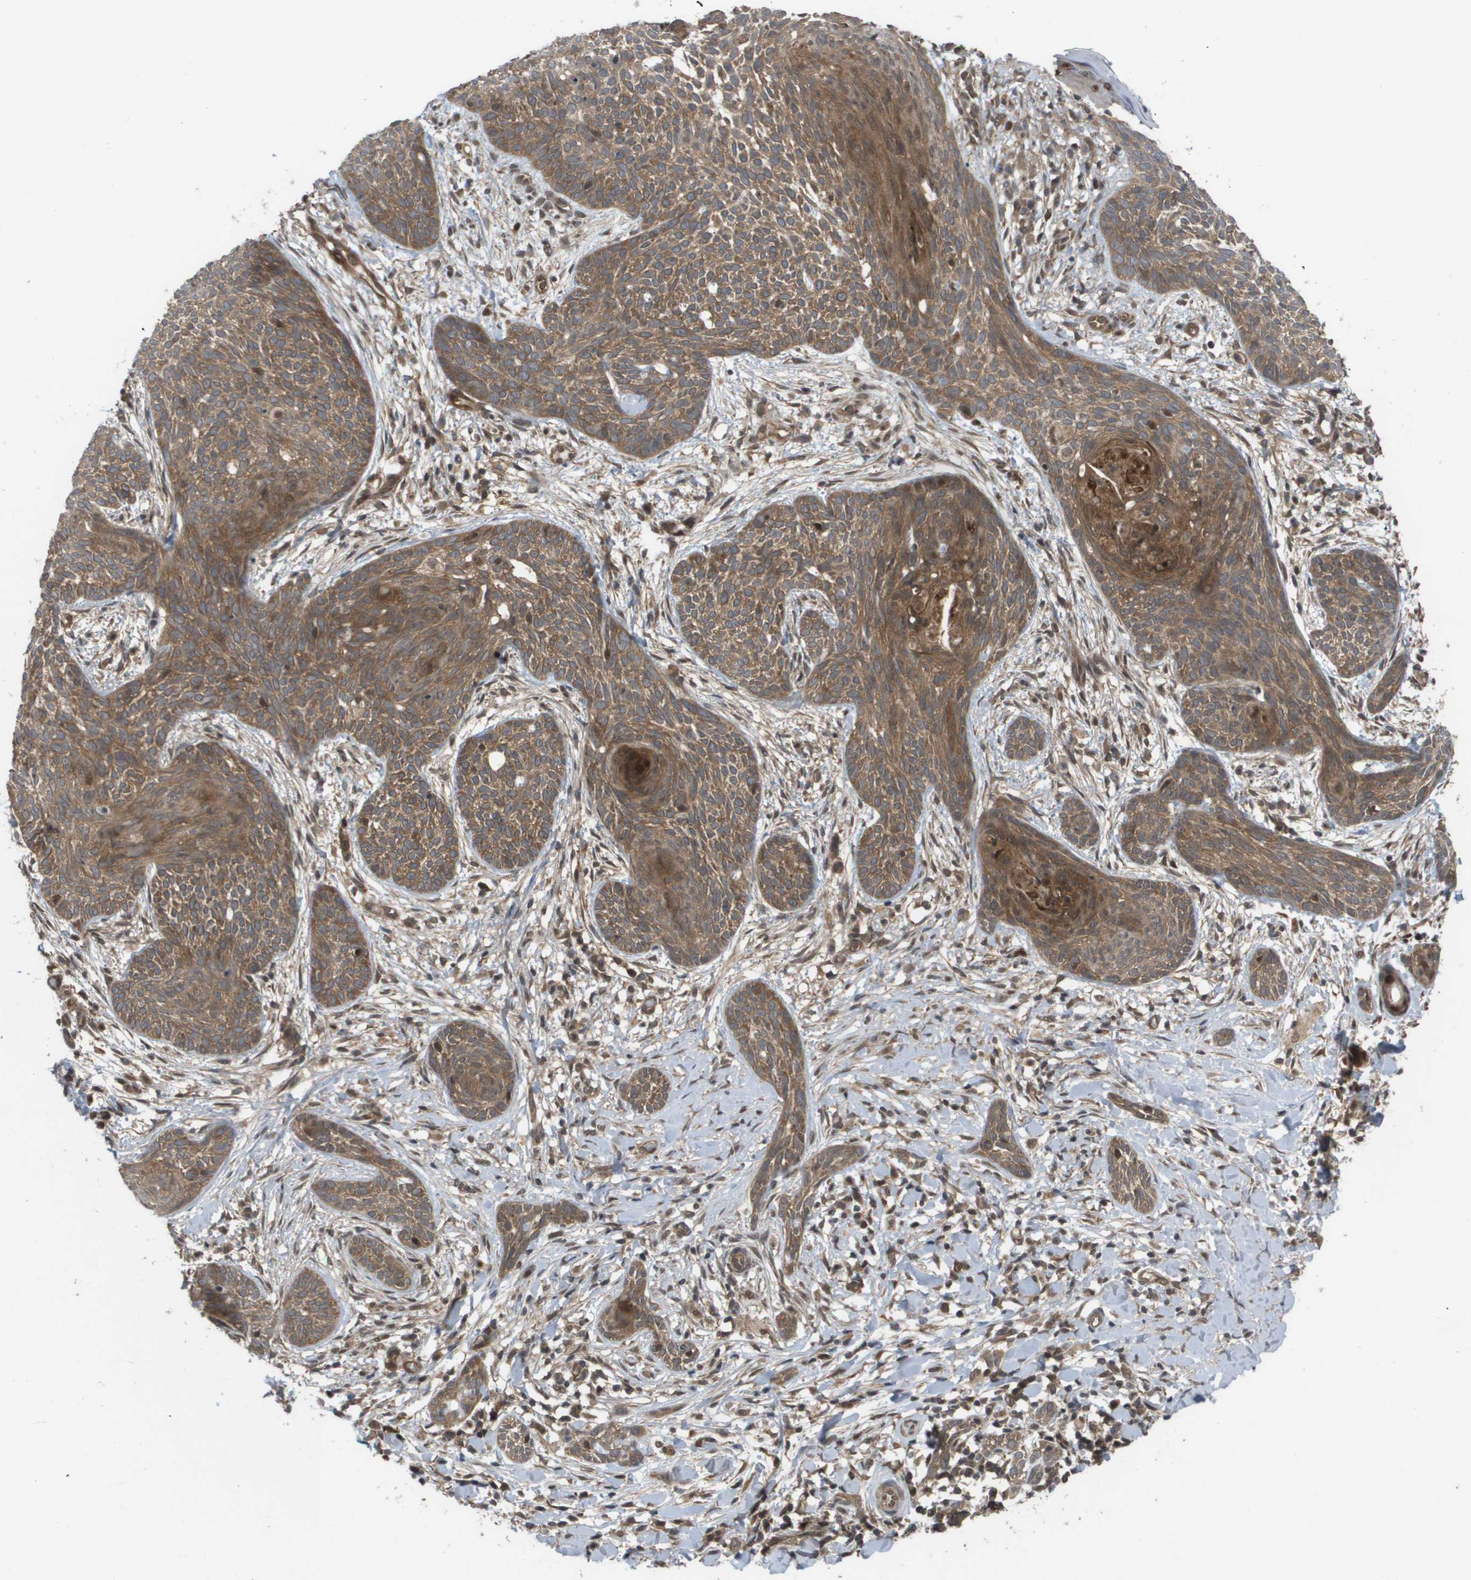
{"staining": {"intensity": "moderate", "quantity": ">75%", "location": "cytoplasmic/membranous"}, "tissue": "skin cancer", "cell_type": "Tumor cells", "image_type": "cancer", "snomed": [{"axis": "morphology", "description": "Basal cell carcinoma"}, {"axis": "topography", "description": "Skin"}], "caption": "Immunohistochemical staining of human skin basal cell carcinoma exhibits medium levels of moderate cytoplasmic/membranous protein staining in approximately >75% of tumor cells.", "gene": "CTPS2", "patient": {"sex": "female", "age": 59}}